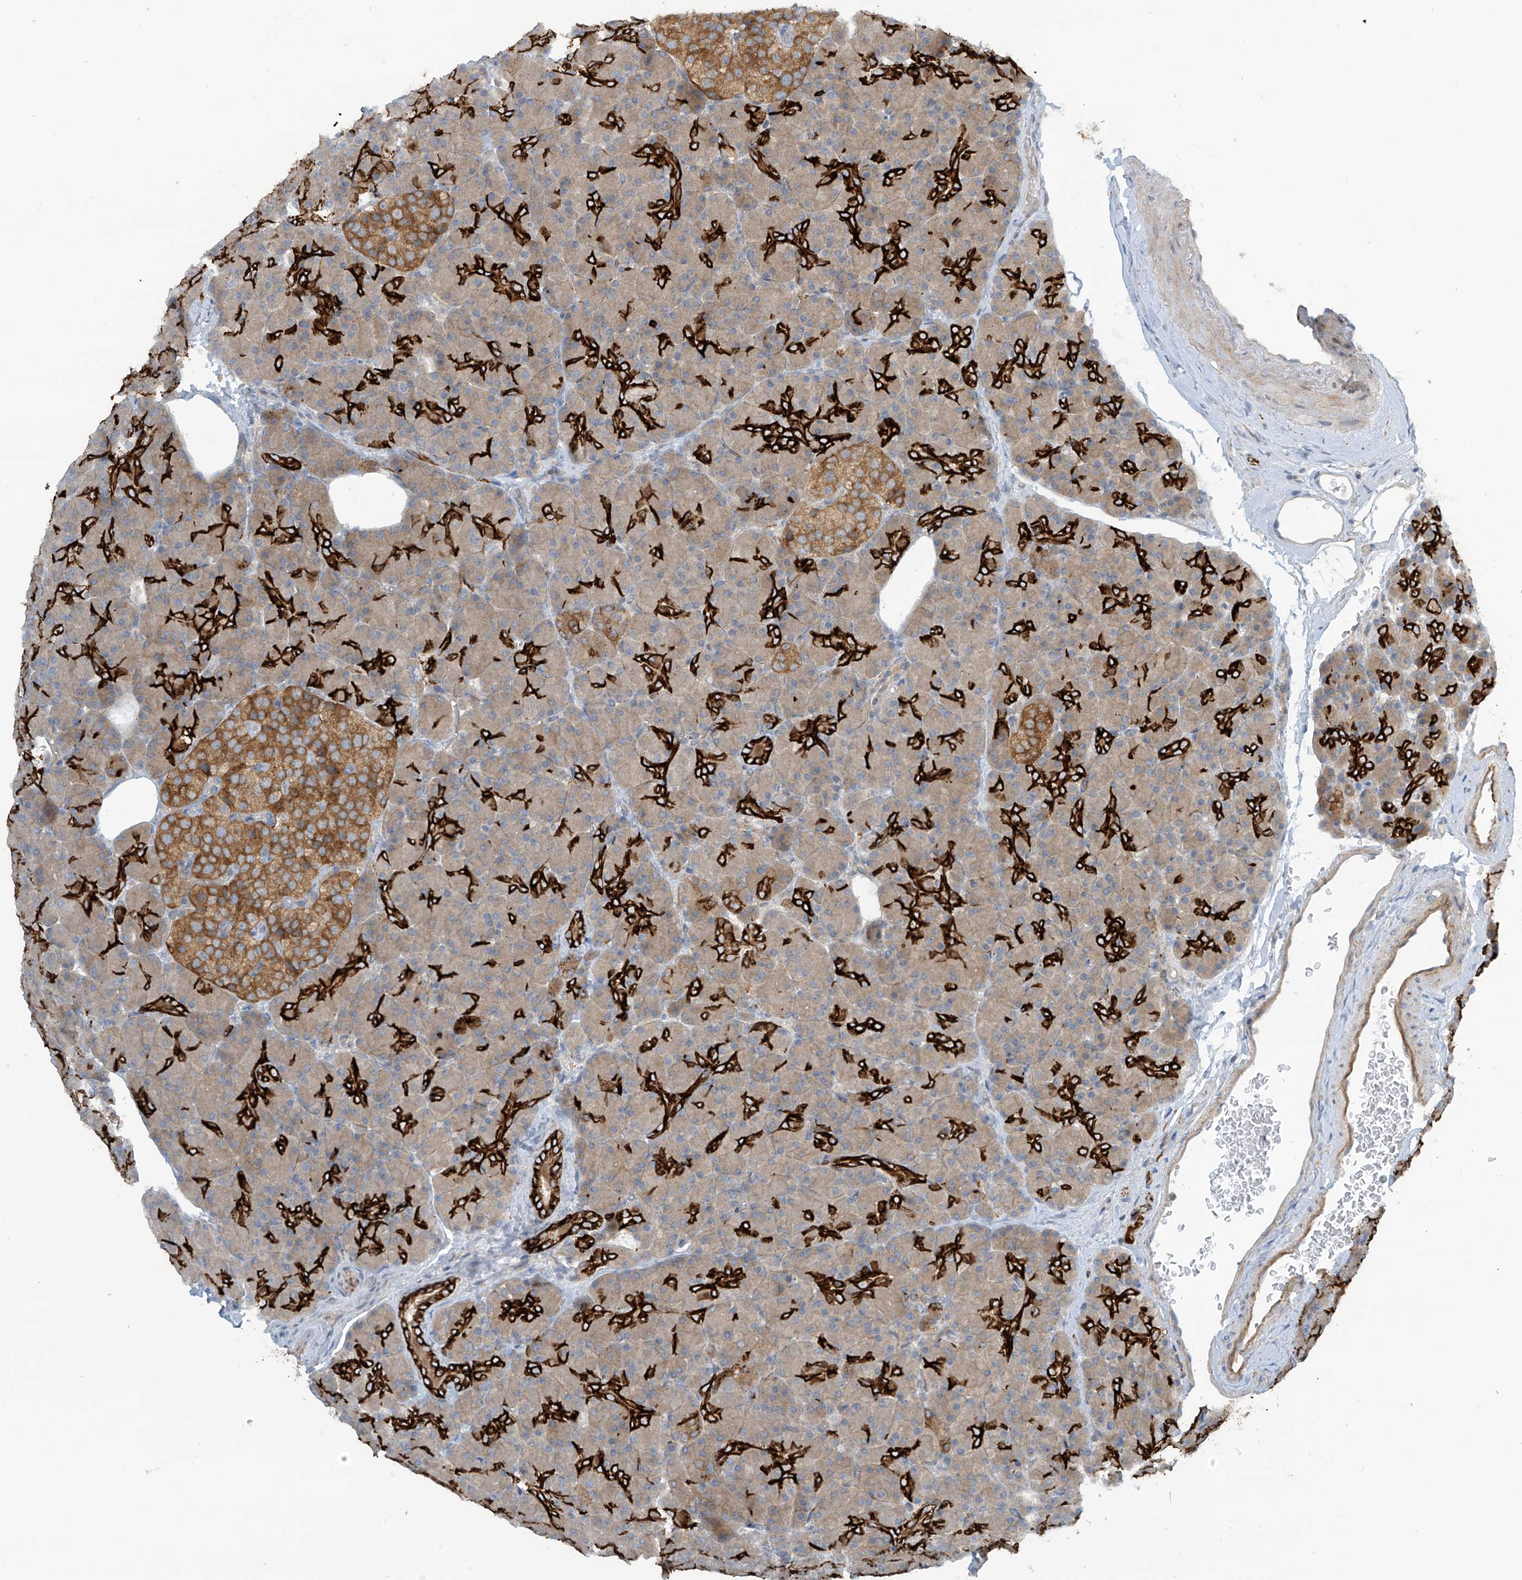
{"staining": {"intensity": "strong", "quantity": "25%-75%", "location": "cytoplasmic/membranous"}, "tissue": "pancreas", "cell_type": "Exocrine glandular cells", "image_type": "normal", "snomed": [{"axis": "morphology", "description": "Normal tissue, NOS"}, {"axis": "topography", "description": "Pancreas"}], "caption": "Immunohistochemical staining of benign human pancreas exhibits high levels of strong cytoplasmic/membranous expression in about 25%-75% of exocrine glandular cells. The staining was performed using DAB, with brown indicating positive protein expression. Nuclei are stained blue with hematoxylin.", "gene": "FSD1L", "patient": {"sex": "female", "age": 43}}